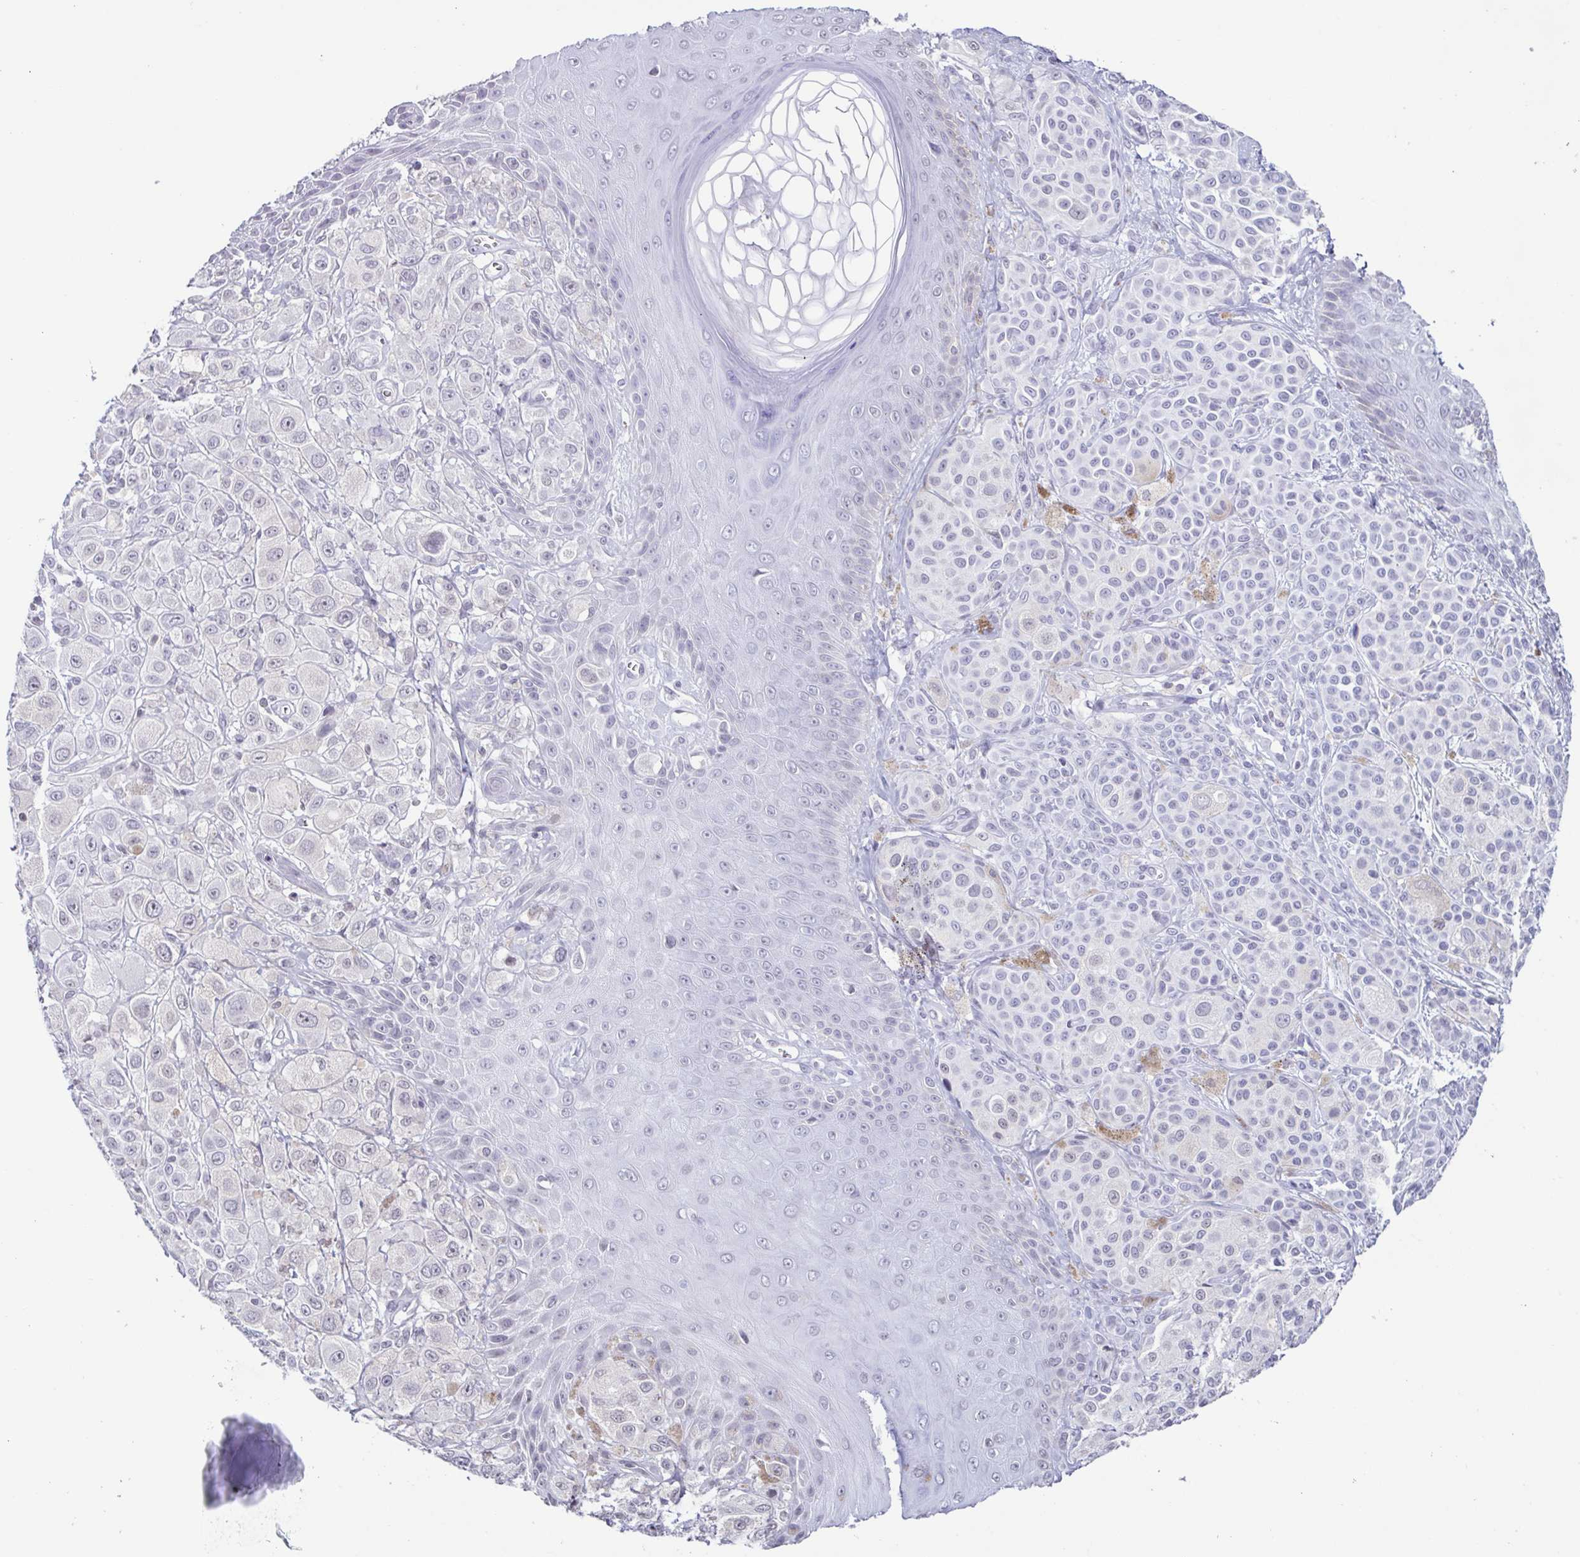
{"staining": {"intensity": "negative", "quantity": "none", "location": "none"}, "tissue": "melanoma", "cell_type": "Tumor cells", "image_type": "cancer", "snomed": [{"axis": "morphology", "description": "Malignant melanoma, NOS"}, {"axis": "topography", "description": "Skin"}], "caption": "This is an immunohistochemistry image of malignant melanoma. There is no staining in tumor cells.", "gene": "VCY1B", "patient": {"sex": "male", "age": 67}}